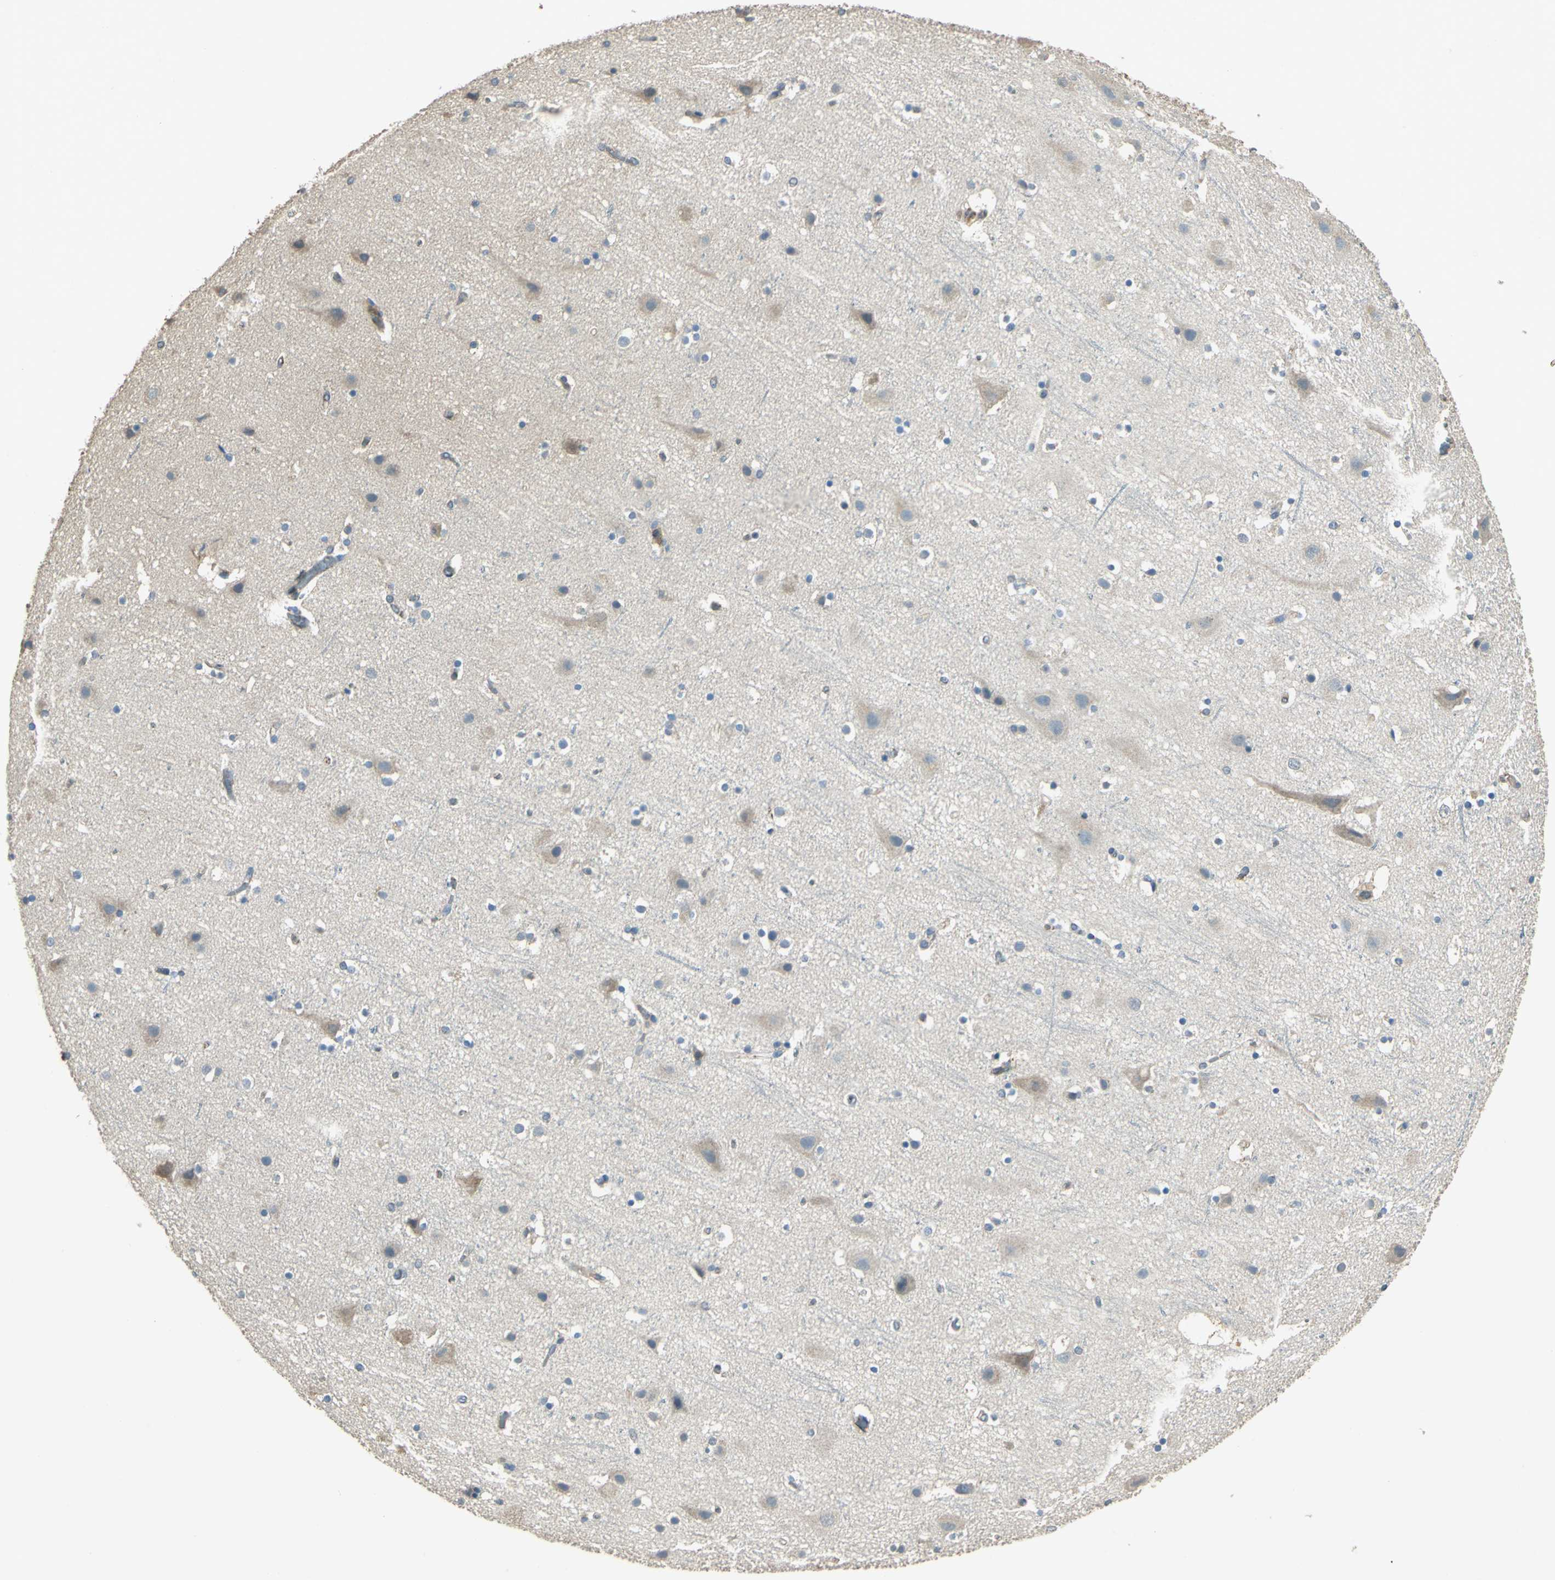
{"staining": {"intensity": "weak", "quantity": "25%-75%", "location": "cytoplasmic/membranous"}, "tissue": "cerebral cortex", "cell_type": "Endothelial cells", "image_type": "normal", "snomed": [{"axis": "morphology", "description": "Normal tissue, NOS"}, {"axis": "topography", "description": "Cerebral cortex"}], "caption": "Brown immunohistochemical staining in normal cerebral cortex exhibits weak cytoplasmic/membranous staining in about 25%-75% of endothelial cells.", "gene": "RAPGEF1", "patient": {"sex": "male", "age": 45}}